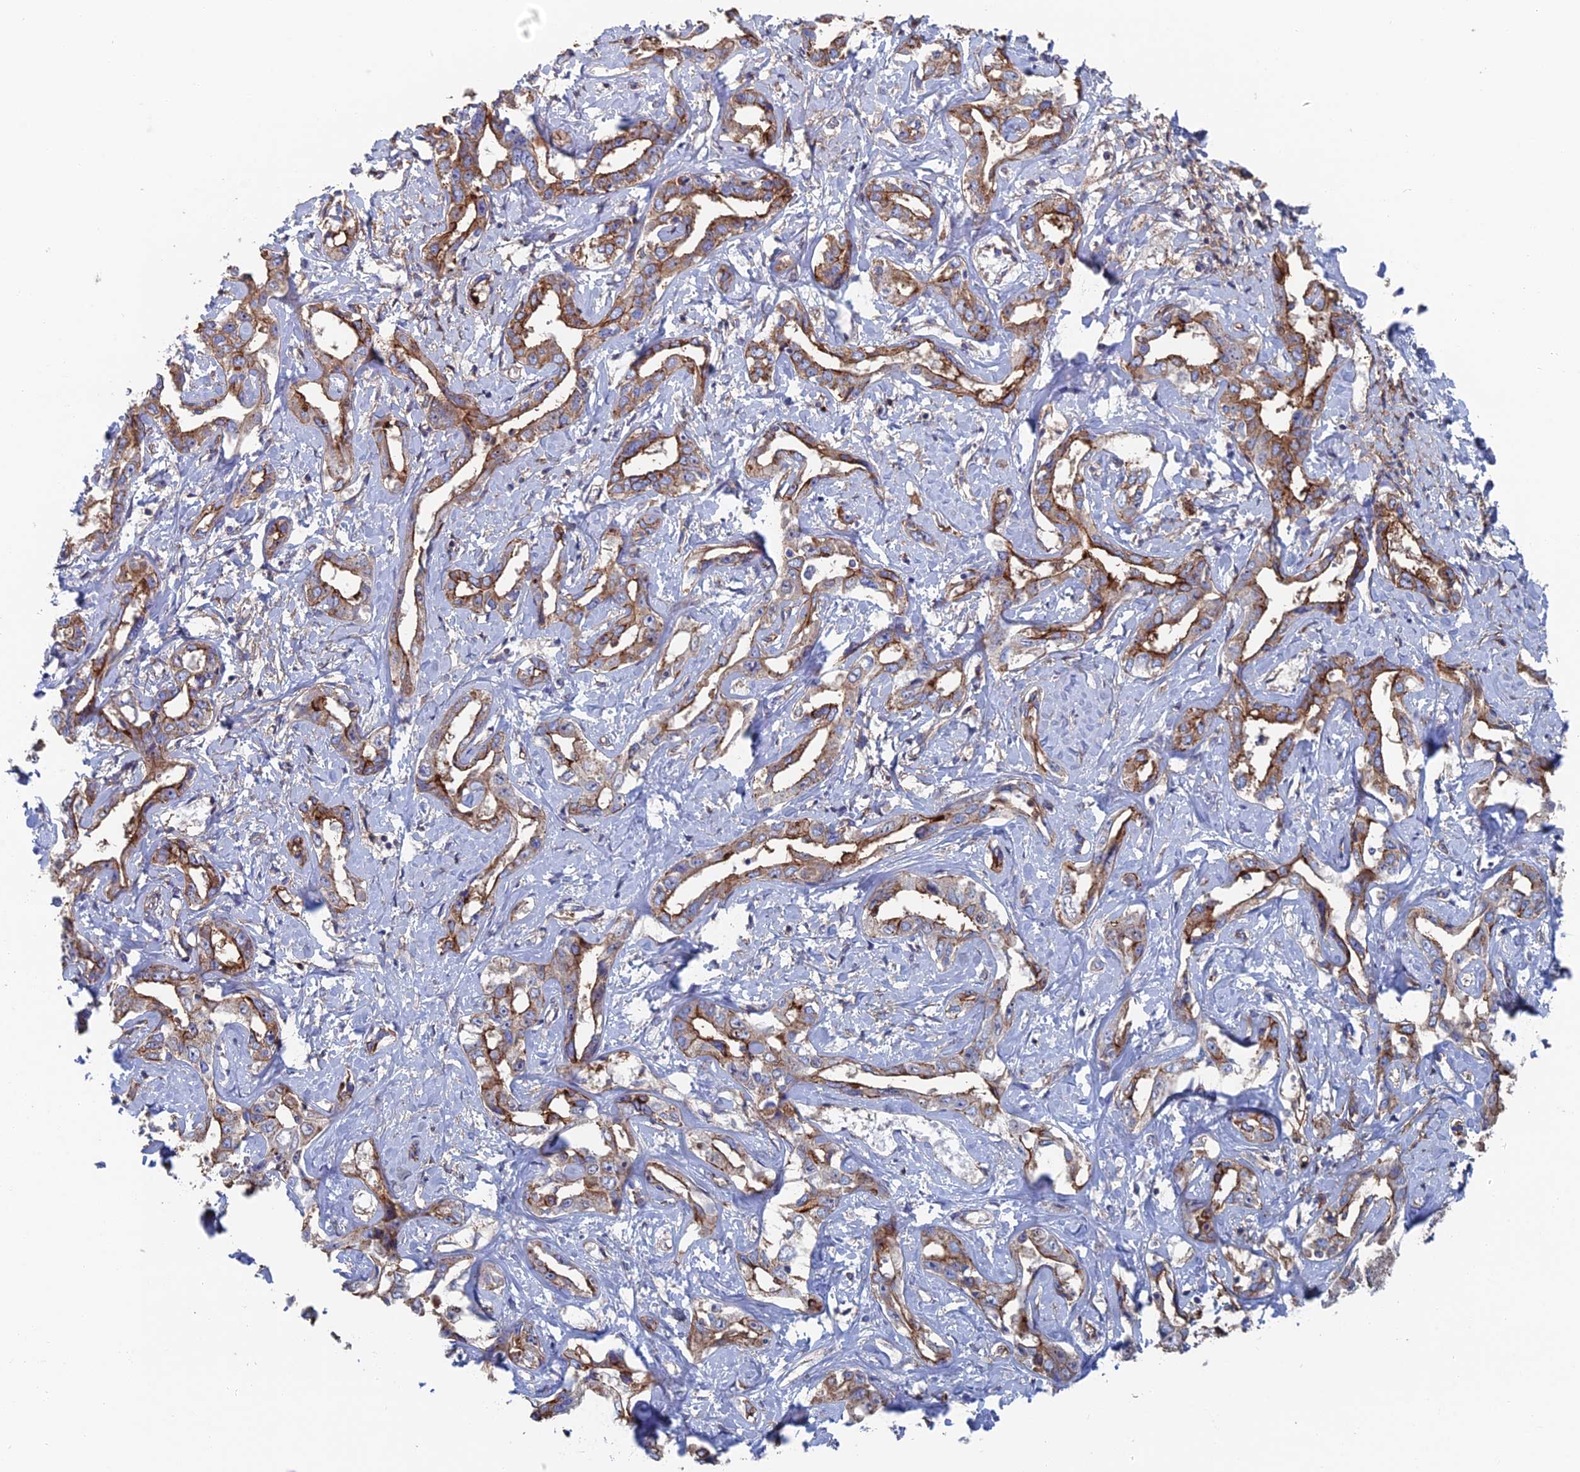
{"staining": {"intensity": "moderate", "quantity": ">75%", "location": "cytoplasmic/membranous"}, "tissue": "liver cancer", "cell_type": "Tumor cells", "image_type": "cancer", "snomed": [{"axis": "morphology", "description": "Cholangiocarcinoma"}, {"axis": "topography", "description": "Liver"}], "caption": "This is an image of immunohistochemistry (IHC) staining of liver cholangiocarcinoma, which shows moderate positivity in the cytoplasmic/membranous of tumor cells.", "gene": "SNX11", "patient": {"sex": "male", "age": 59}}